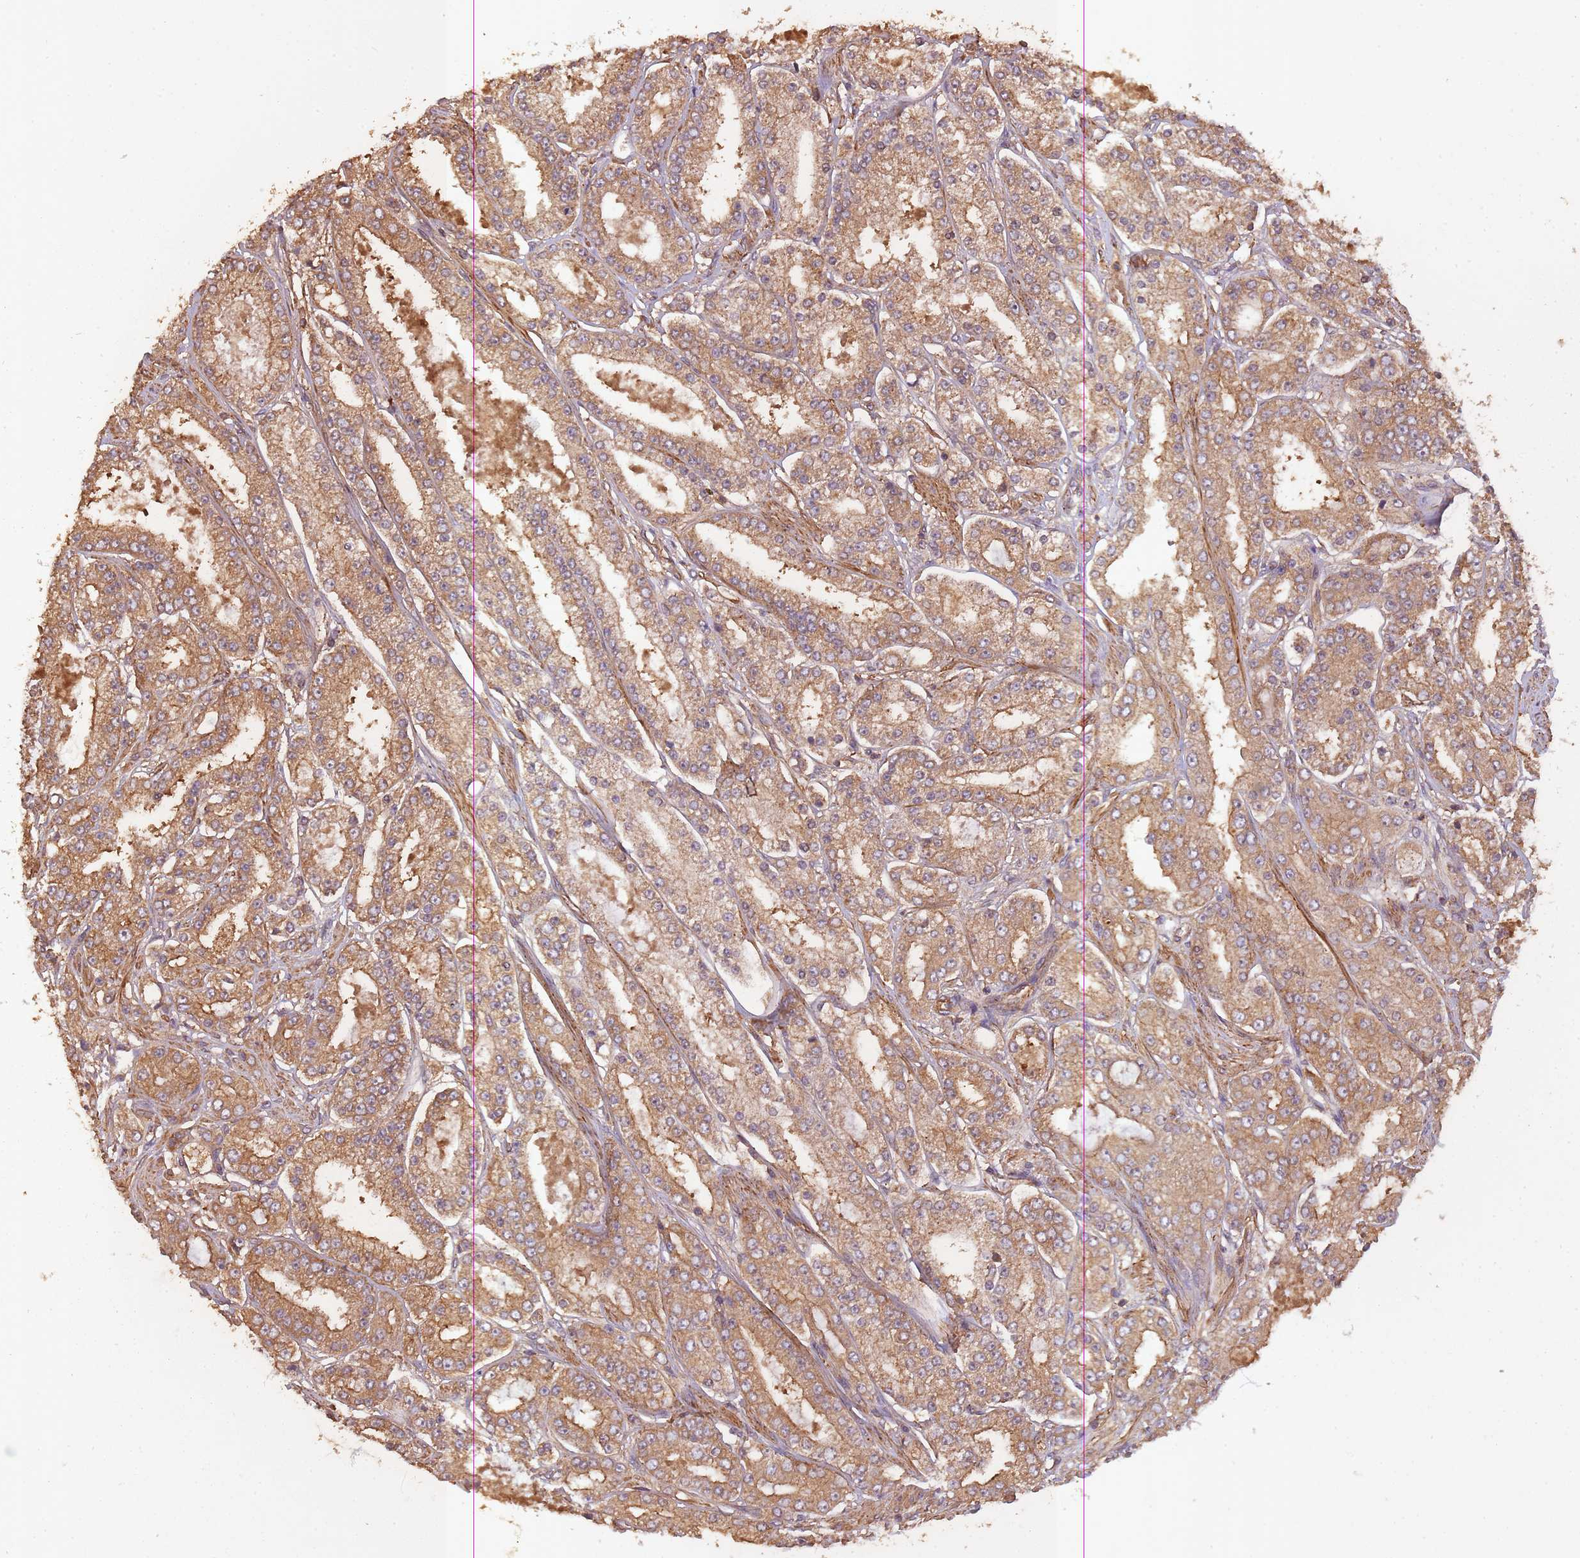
{"staining": {"intensity": "moderate", "quantity": ">75%", "location": "cytoplasmic/membranous"}, "tissue": "prostate cancer", "cell_type": "Tumor cells", "image_type": "cancer", "snomed": [{"axis": "morphology", "description": "Adenocarcinoma, High grade"}, {"axis": "topography", "description": "Prostate"}], "caption": "Immunohistochemistry (DAB) staining of human high-grade adenocarcinoma (prostate) displays moderate cytoplasmic/membranous protein staining in about >75% of tumor cells.", "gene": "ARMH3", "patient": {"sex": "male", "age": 68}}